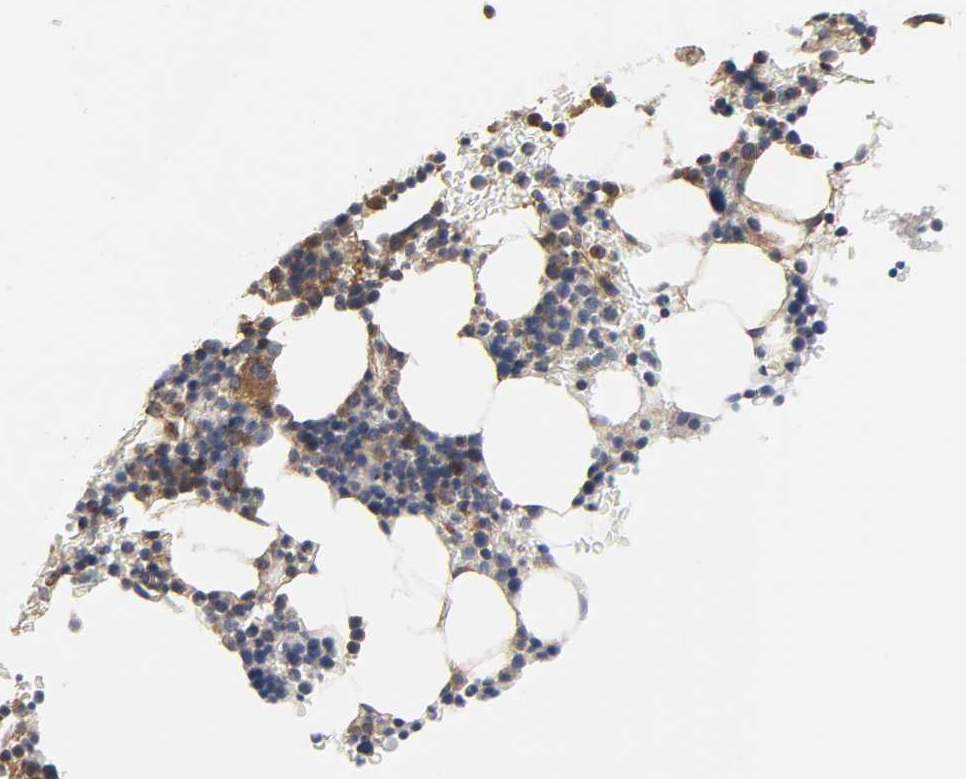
{"staining": {"intensity": "moderate", "quantity": "<25%", "location": "cytoplasmic/membranous"}, "tissue": "bone marrow", "cell_type": "Hematopoietic cells", "image_type": "normal", "snomed": [{"axis": "morphology", "description": "Normal tissue, NOS"}, {"axis": "topography", "description": "Bone marrow"}], "caption": "Bone marrow was stained to show a protein in brown. There is low levels of moderate cytoplasmic/membranous positivity in about <25% of hematopoietic cells. Immunohistochemistry (ihc) stains the protein of interest in brown and the nuclei are stained blue.", "gene": "SH3GLB1", "patient": {"sex": "female", "age": 78}}